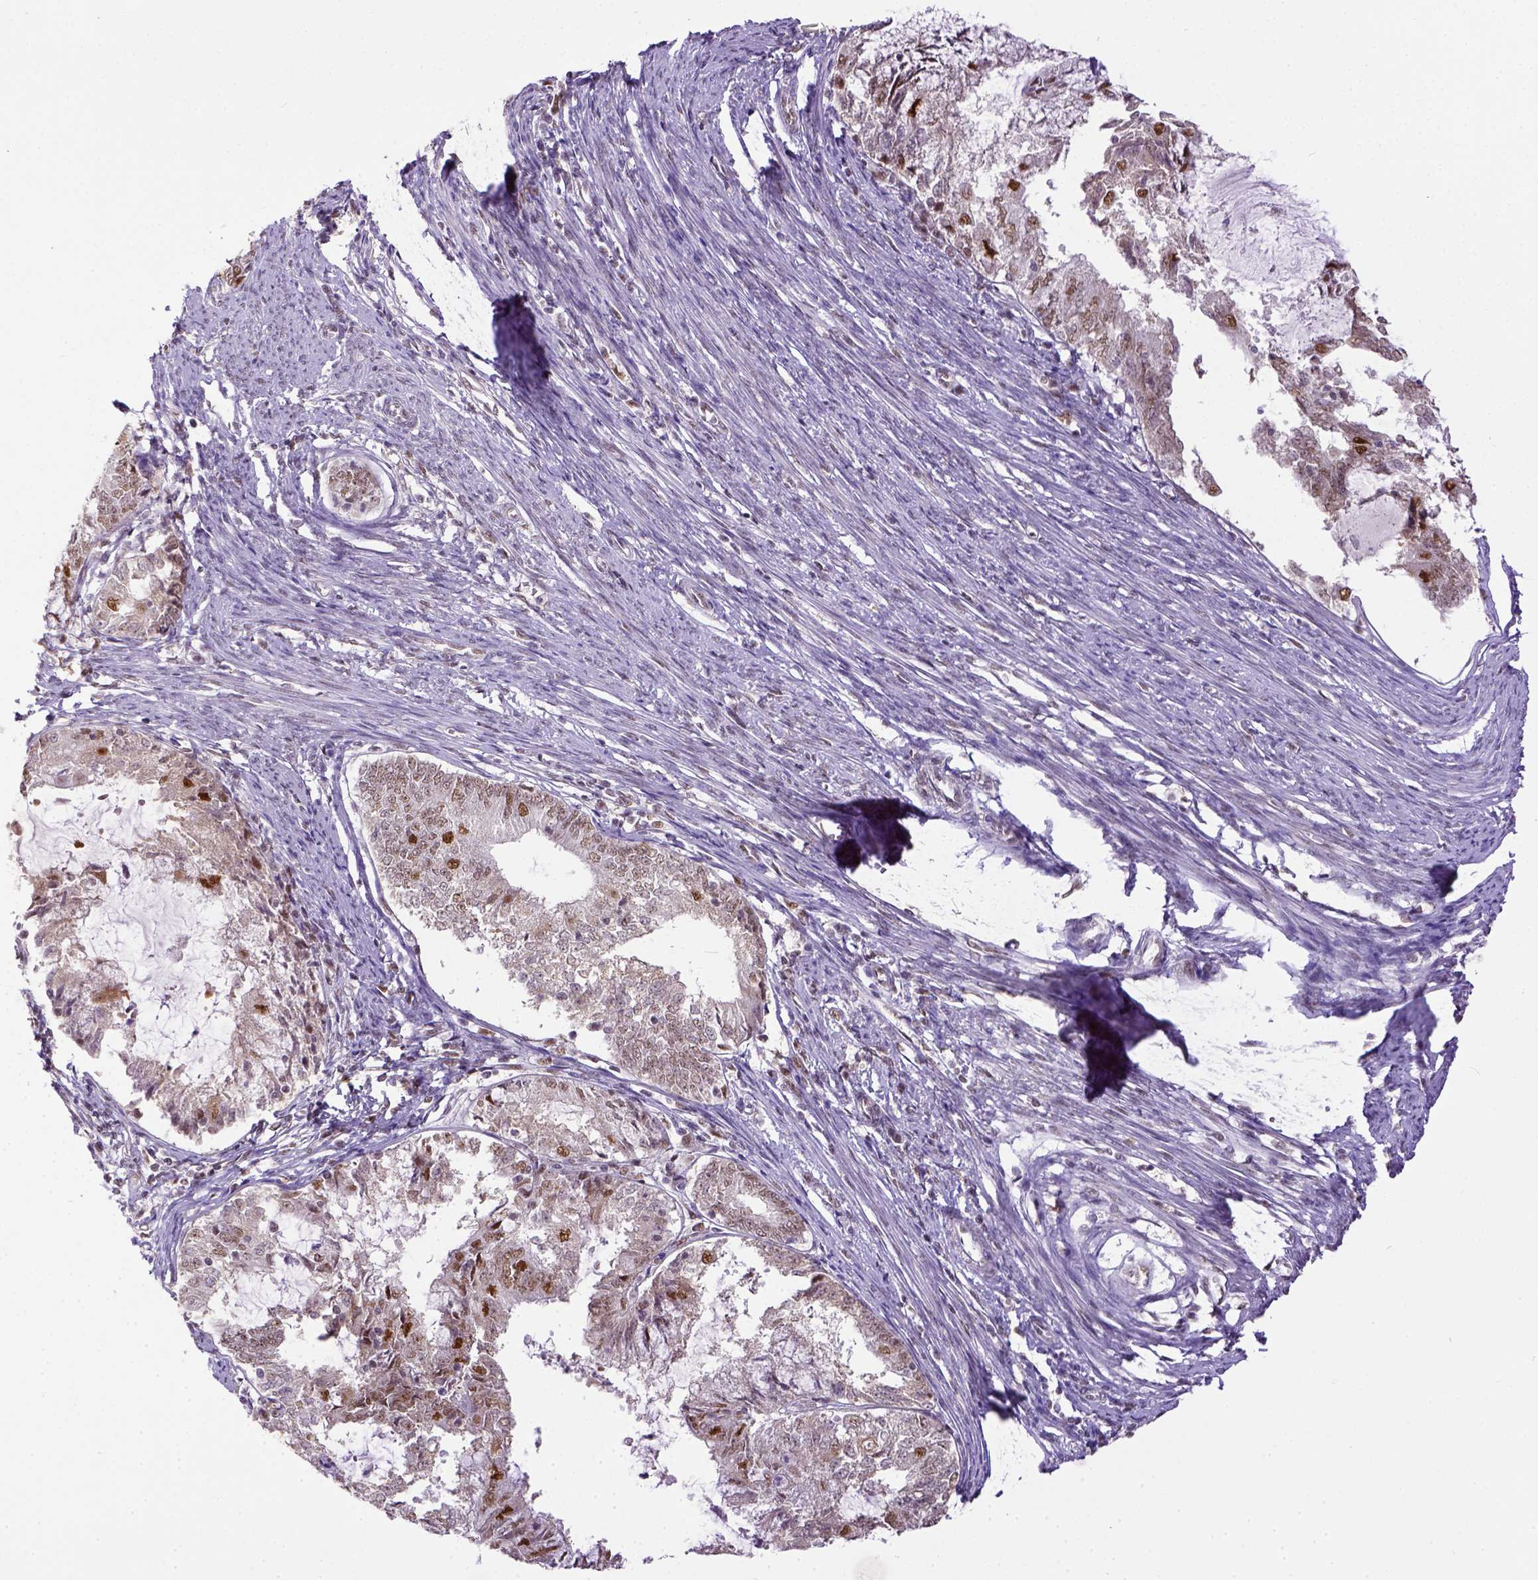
{"staining": {"intensity": "weak", "quantity": ">75%", "location": "nuclear"}, "tissue": "endometrial cancer", "cell_type": "Tumor cells", "image_type": "cancer", "snomed": [{"axis": "morphology", "description": "Adenocarcinoma, NOS"}, {"axis": "topography", "description": "Endometrium"}], "caption": "Immunohistochemistry (IHC) of human endometrial adenocarcinoma displays low levels of weak nuclear staining in approximately >75% of tumor cells.", "gene": "ERCC1", "patient": {"sex": "female", "age": 57}}